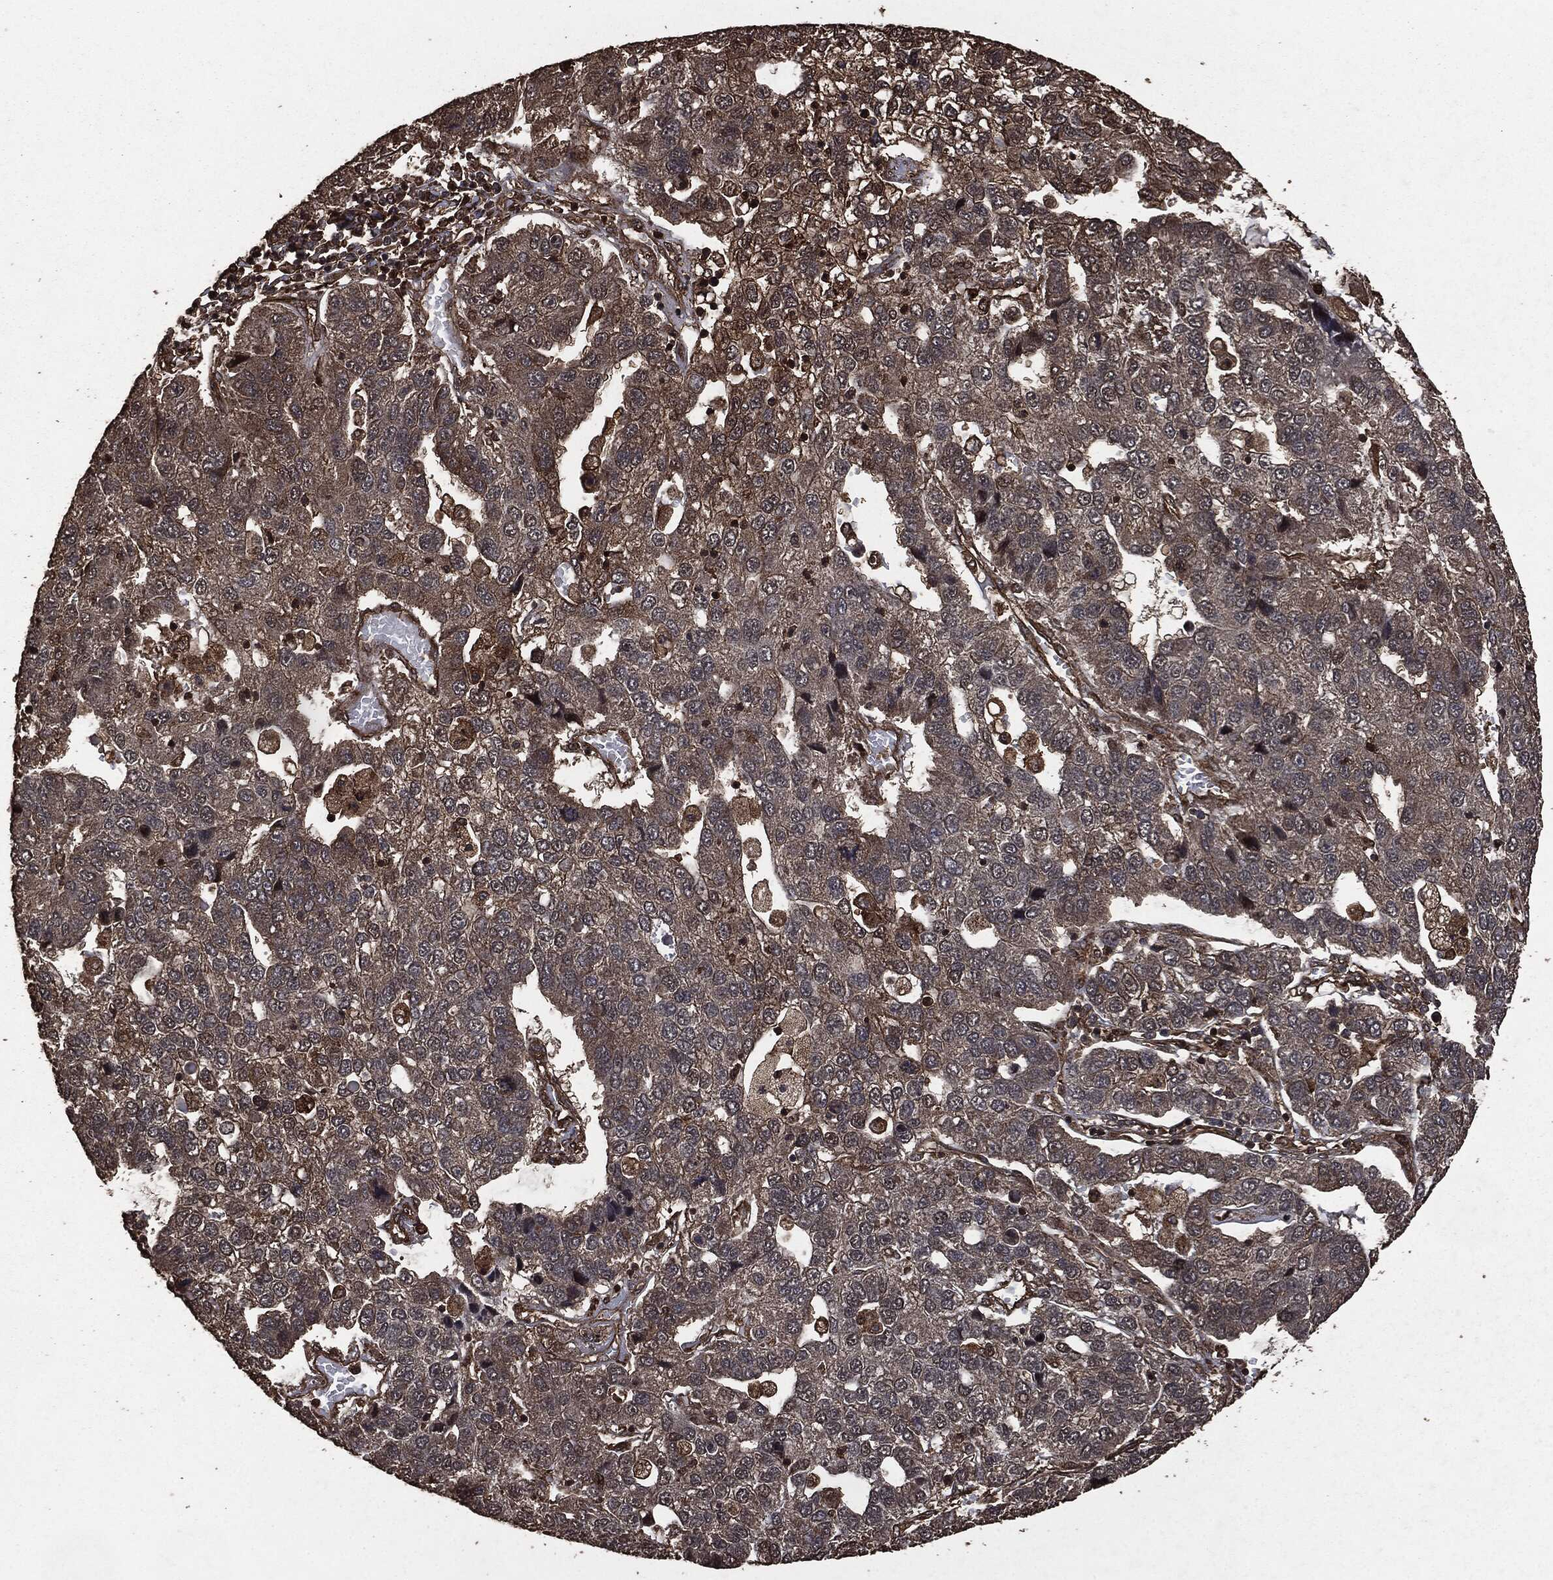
{"staining": {"intensity": "moderate", "quantity": "<25%", "location": "cytoplasmic/membranous"}, "tissue": "pancreatic cancer", "cell_type": "Tumor cells", "image_type": "cancer", "snomed": [{"axis": "morphology", "description": "Adenocarcinoma, NOS"}, {"axis": "topography", "description": "Pancreas"}], "caption": "Moderate cytoplasmic/membranous staining is present in approximately <25% of tumor cells in pancreatic cancer (adenocarcinoma).", "gene": "HRAS", "patient": {"sex": "female", "age": 61}}